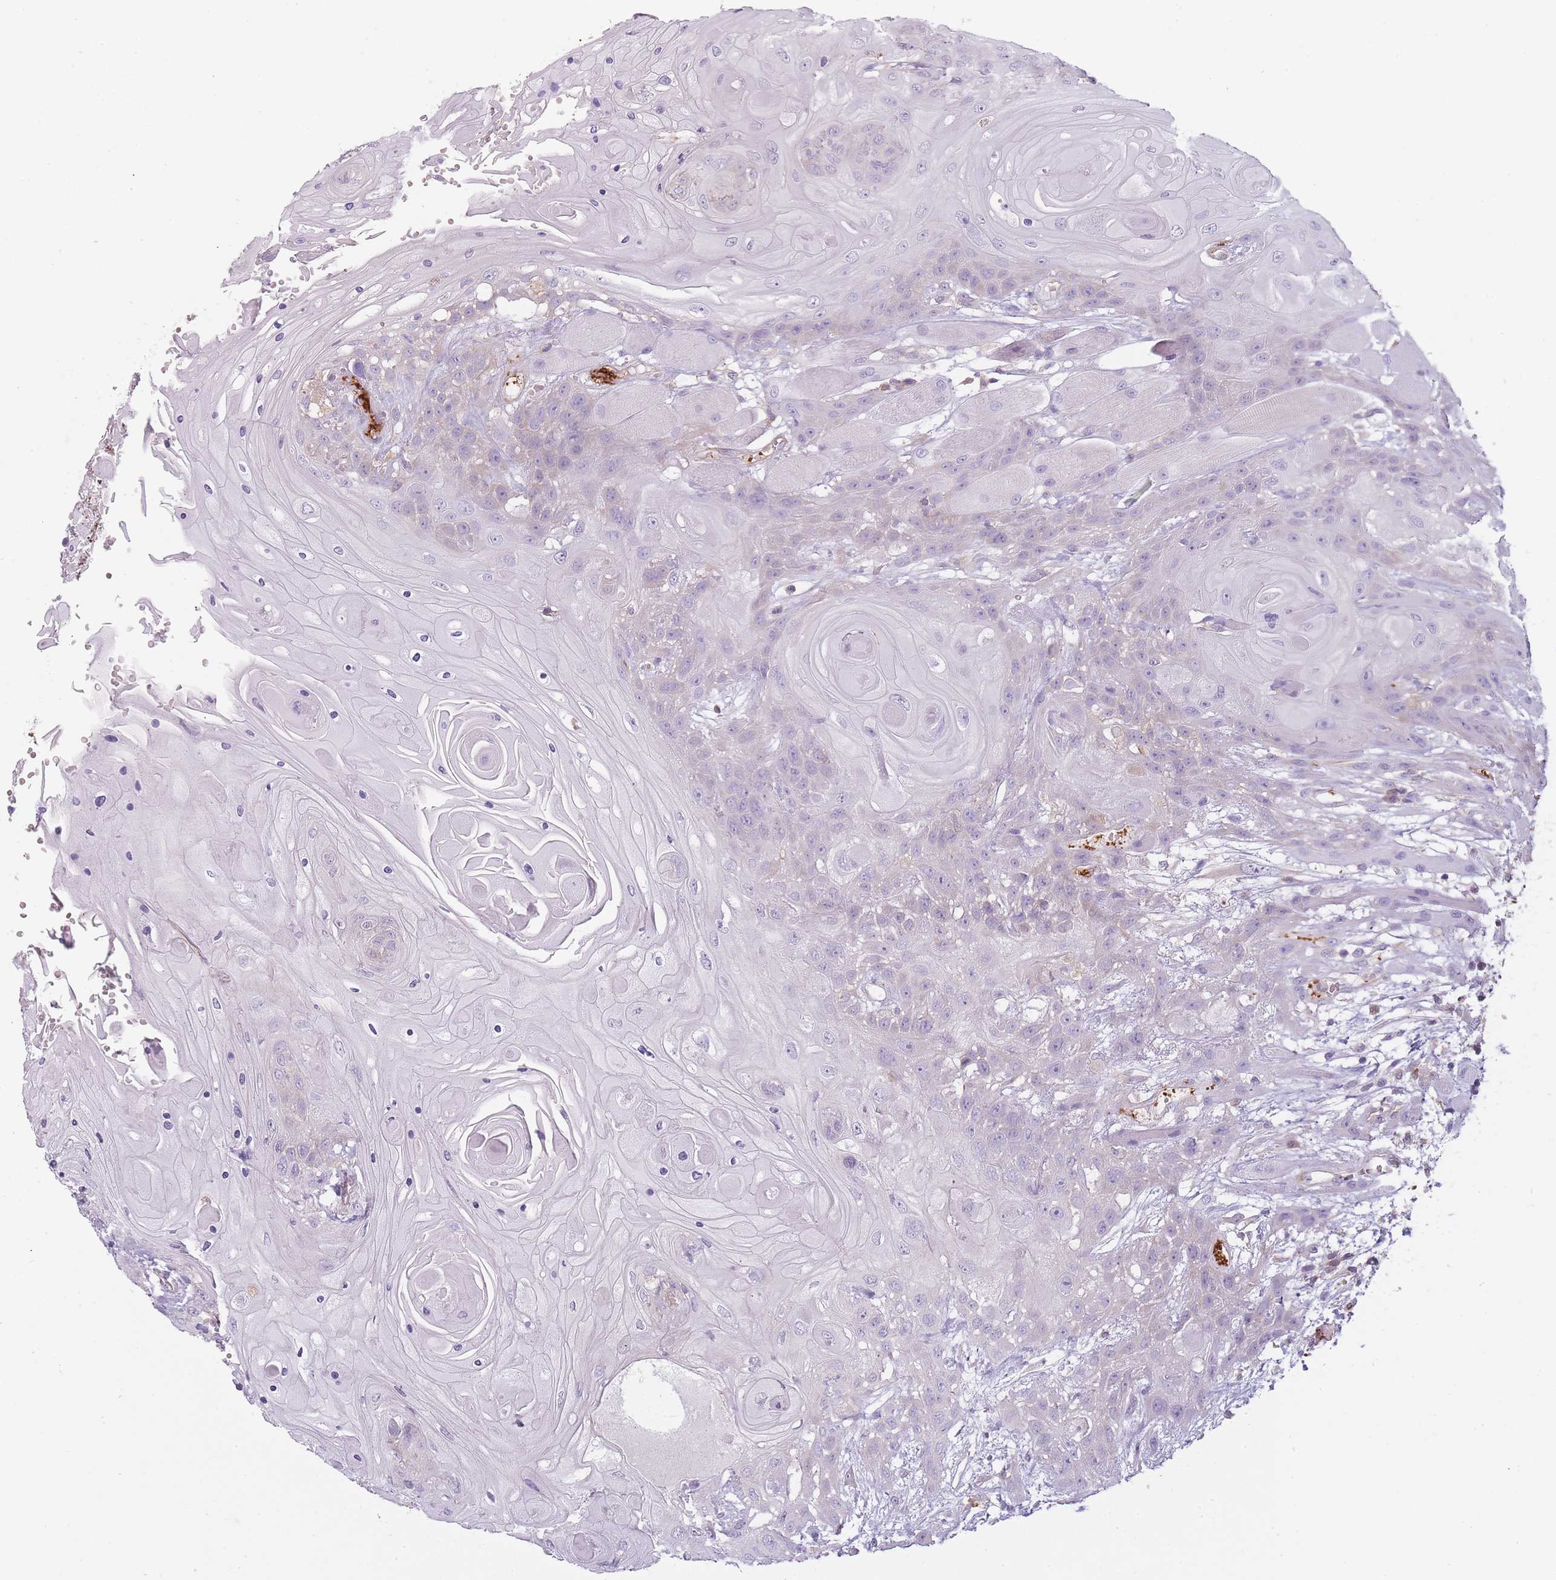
{"staining": {"intensity": "negative", "quantity": "none", "location": "none"}, "tissue": "head and neck cancer", "cell_type": "Tumor cells", "image_type": "cancer", "snomed": [{"axis": "morphology", "description": "Squamous cell carcinoma, NOS"}, {"axis": "topography", "description": "Head-Neck"}], "caption": "This histopathology image is of head and neck cancer stained with immunohistochemistry (IHC) to label a protein in brown with the nuclei are counter-stained blue. There is no staining in tumor cells. The staining is performed using DAB (3,3'-diaminobenzidine) brown chromogen with nuclei counter-stained in using hematoxylin.", "gene": "NDST2", "patient": {"sex": "female", "age": 43}}